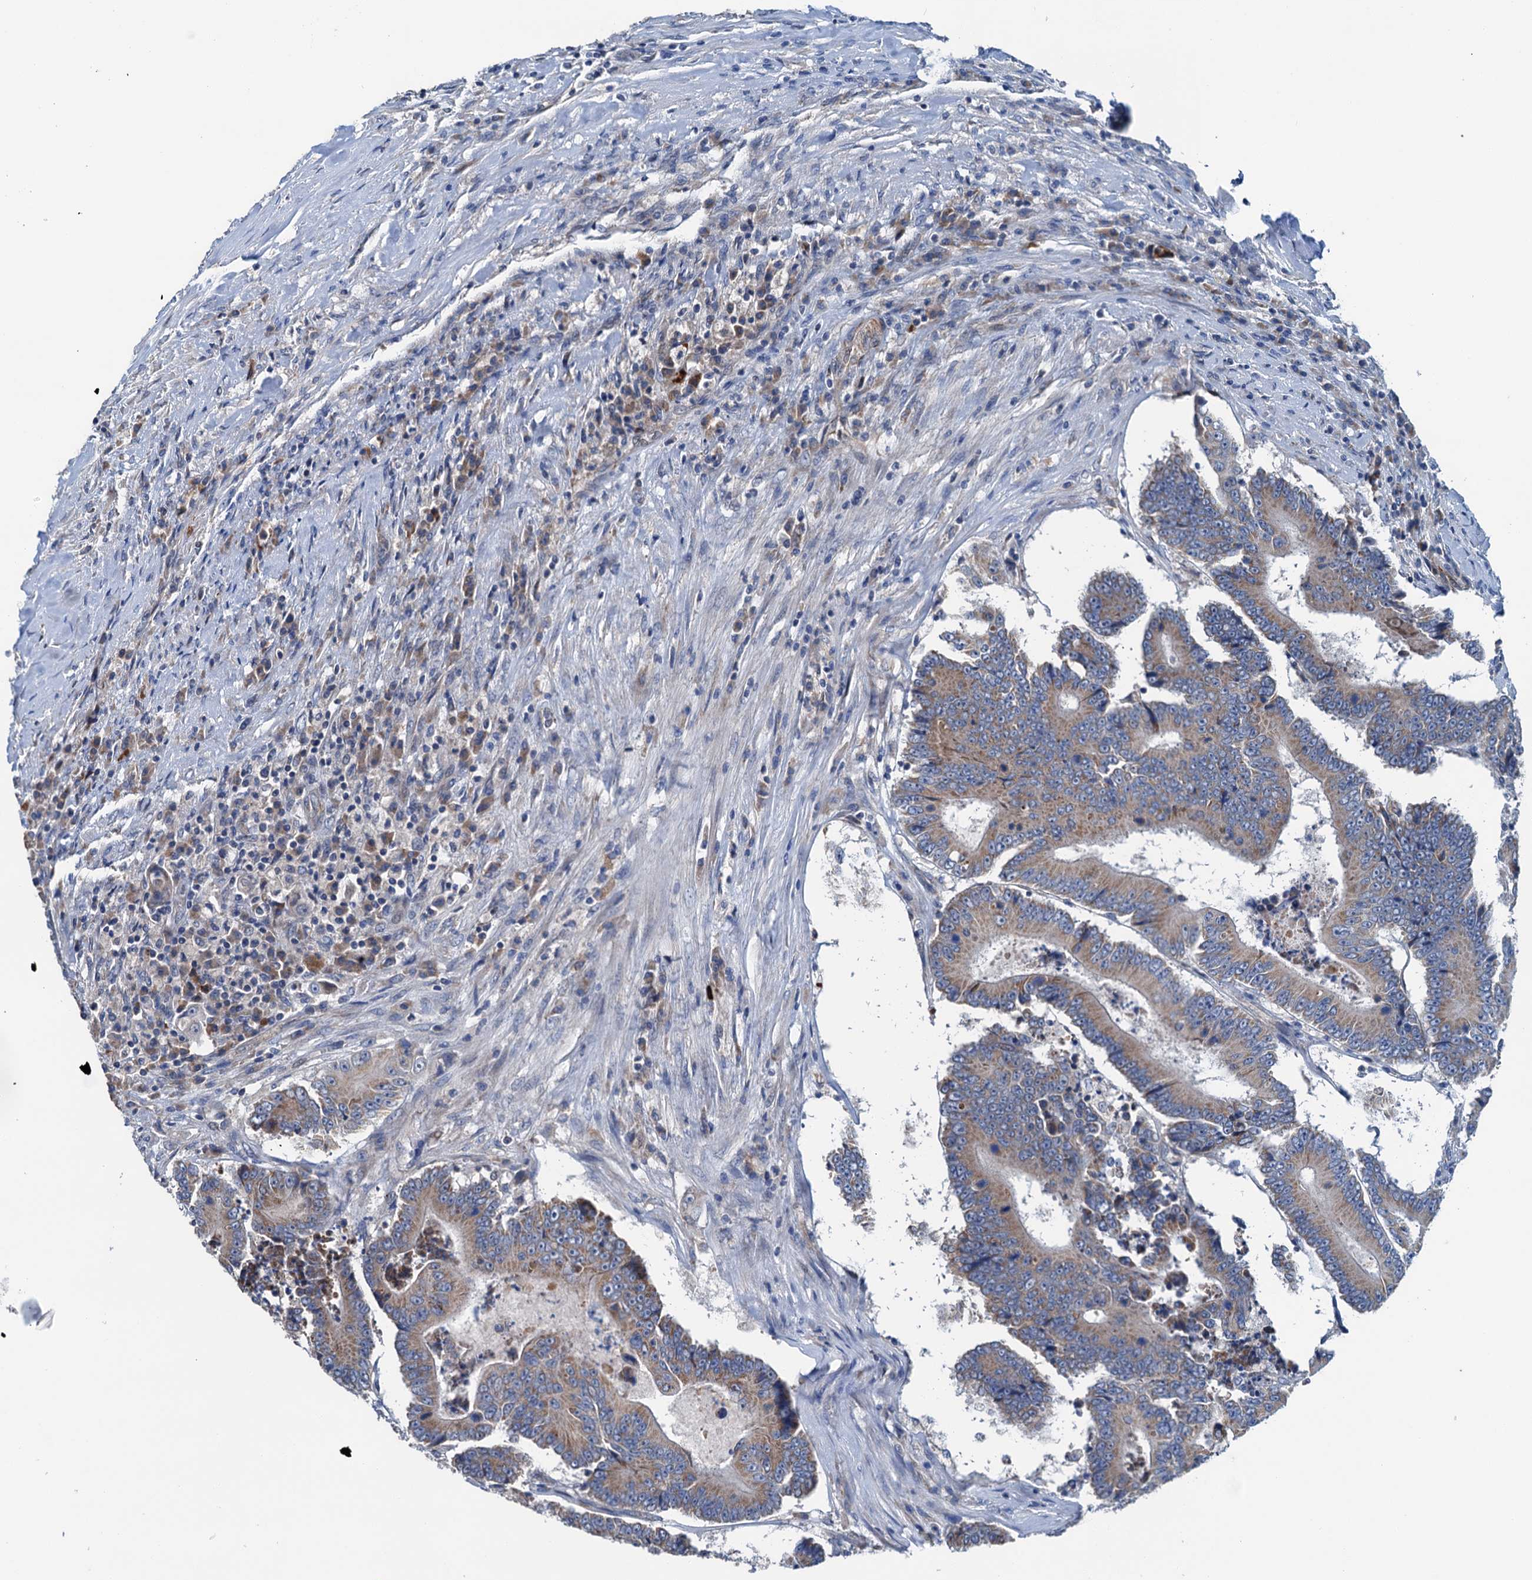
{"staining": {"intensity": "moderate", "quantity": ">75%", "location": "cytoplasmic/membranous"}, "tissue": "colorectal cancer", "cell_type": "Tumor cells", "image_type": "cancer", "snomed": [{"axis": "morphology", "description": "Adenocarcinoma, NOS"}, {"axis": "topography", "description": "Colon"}], "caption": "Protein staining by immunohistochemistry shows moderate cytoplasmic/membranous expression in approximately >75% of tumor cells in colorectal adenocarcinoma.", "gene": "ELAC1", "patient": {"sex": "male", "age": 83}}